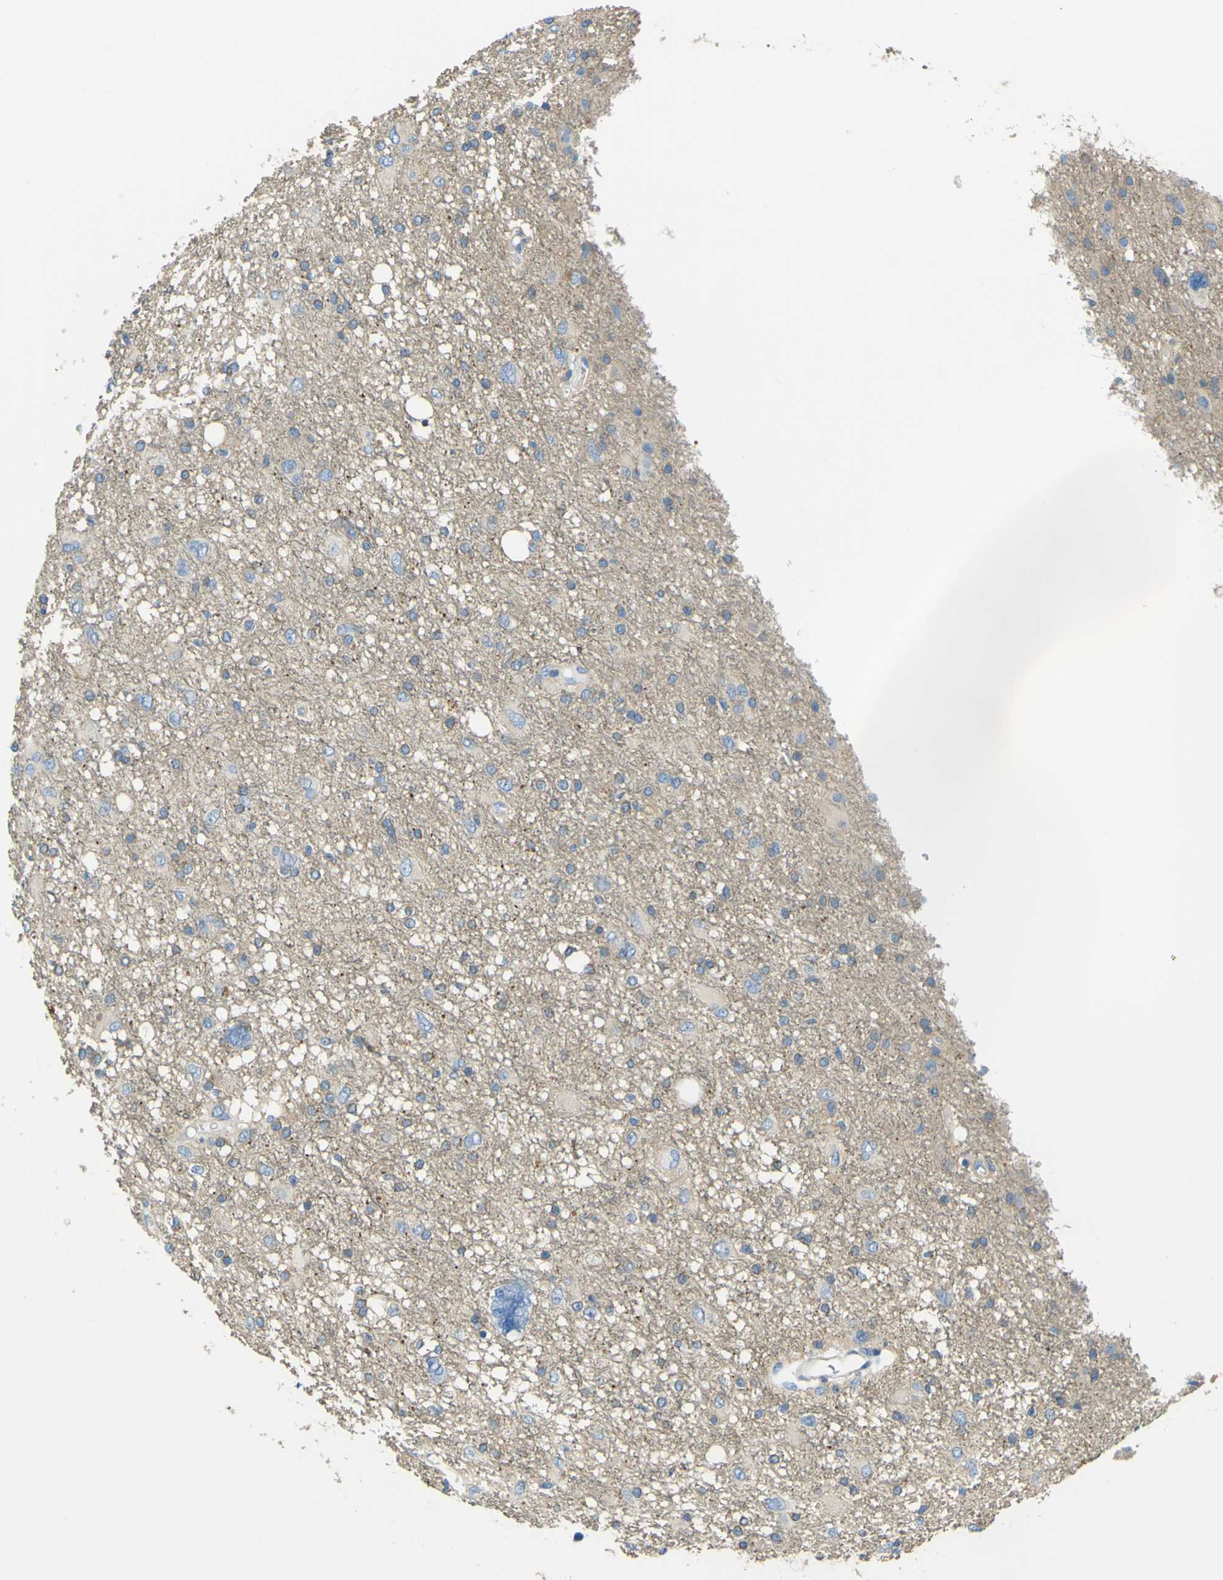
{"staining": {"intensity": "weak", "quantity": ">75%", "location": "cytoplasmic/membranous"}, "tissue": "glioma", "cell_type": "Tumor cells", "image_type": "cancer", "snomed": [{"axis": "morphology", "description": "Glioma, malignant, High grade"}, {"axis": "topography", "description": "Brain"}], "caption": "High-grade glioma (malignant) stained for a protein shows weak cytoplasmic/membranous positivity in tumor cells. Immunohistochemistry stains the protein of interest in brown and the nuclei are stained blue.", "gene": "OGN", "patient": {"sex": "female", "age": 59}}